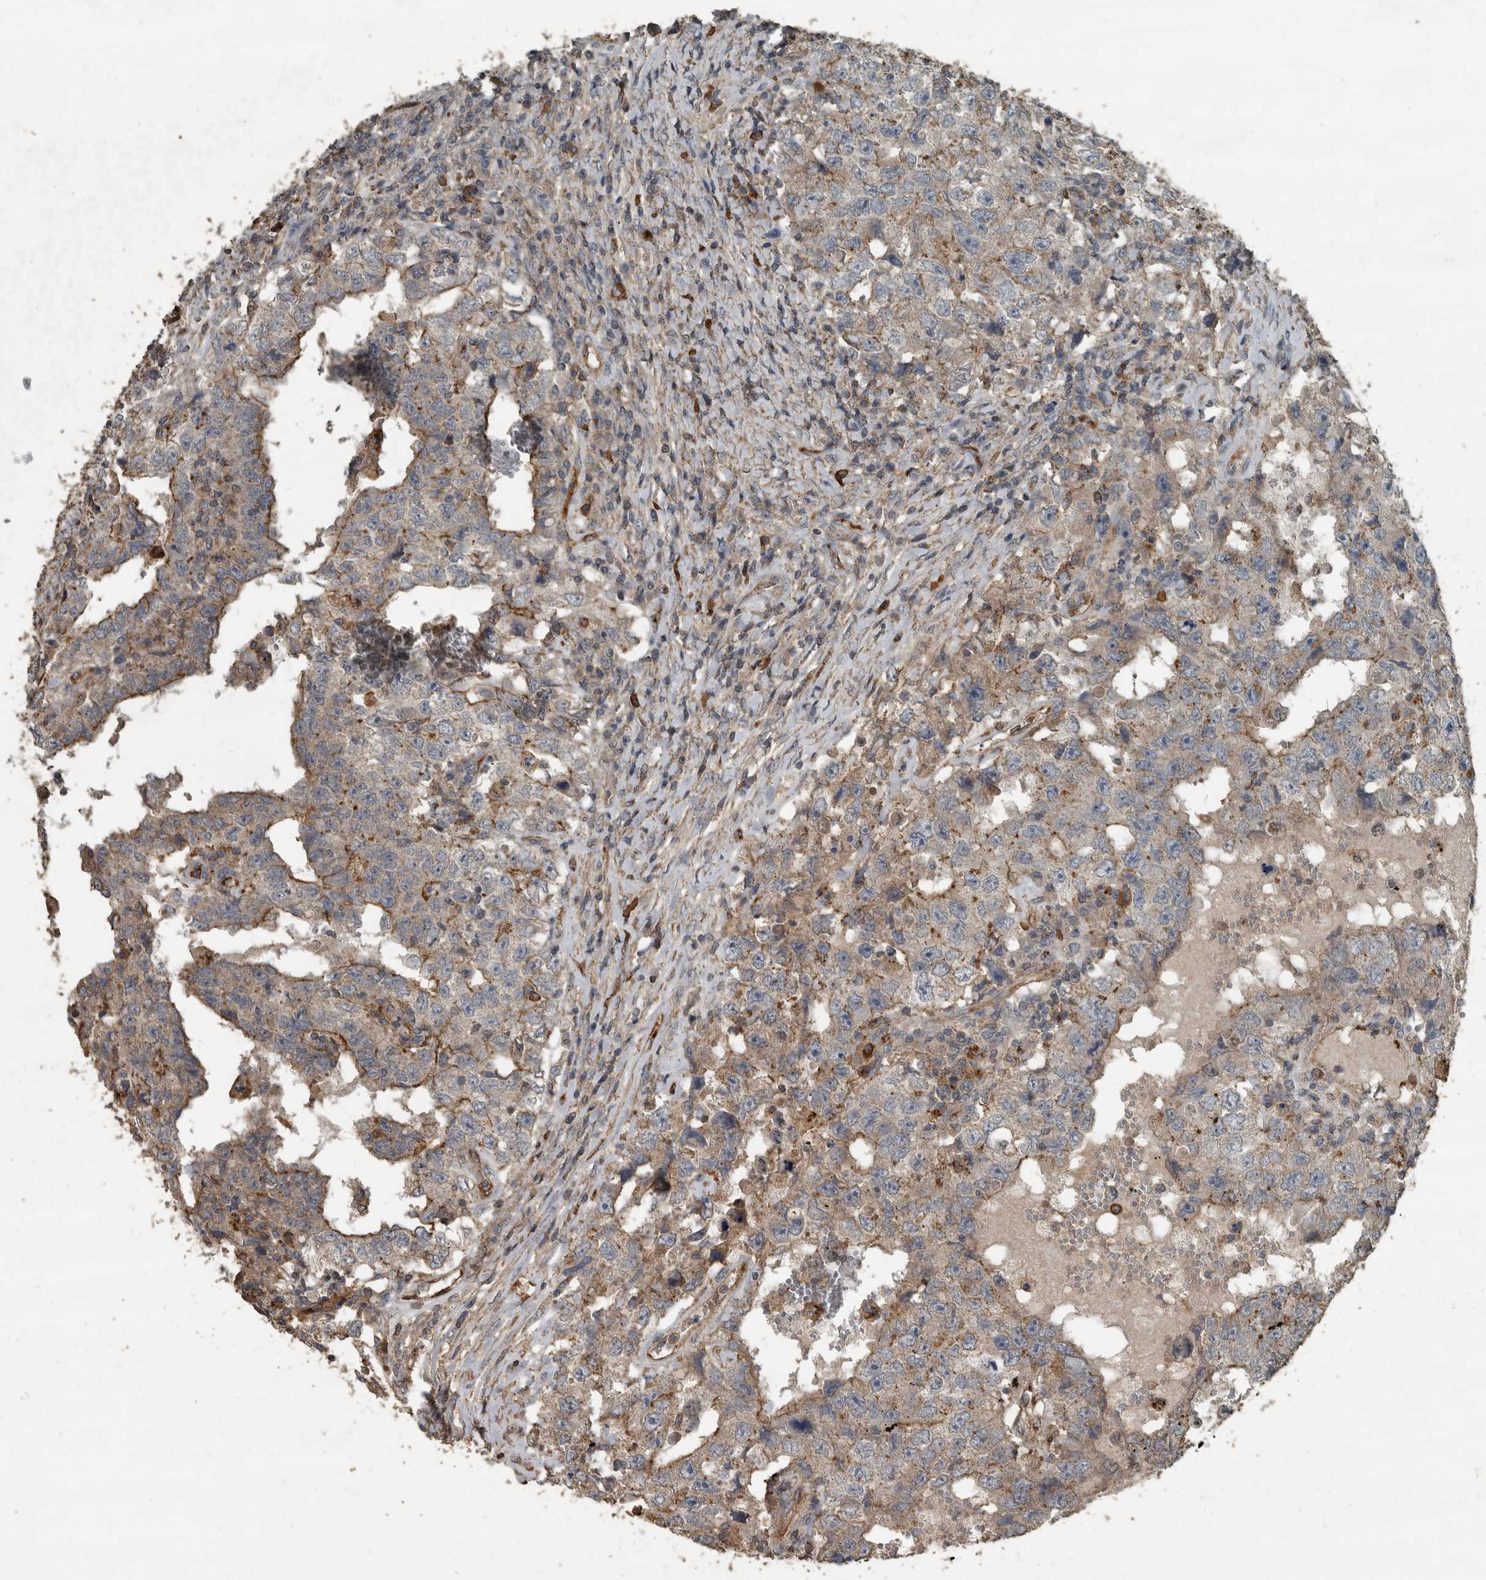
{"staining": {"intensity": "moderate", "quantity": "25%-75%", "location": "cytoplasmic/membranous"}, "tissue": "testis cancer", "cell_type": "Tumor cells", "image_type": "cancer", "snomed": [{"axis": "morphology", "description": "Carcinoma, Embryonal, NOS"}, {"axis": "topography", "description": "Testis"}], "caption": "Immunohistochemistry photomicrograph of neoplastic tissue: embryonal carcinoma (testis) stained using immunohistochemistry (IHC) exhibits medium levels of moderate protein expression localized specifically in the cytoplasmic/membranous of tumor cells, appearing as a cytoplasmic/membranous brown color.", "gene": "IL15RA", "patient": {"sex": "male", "age": 26}}